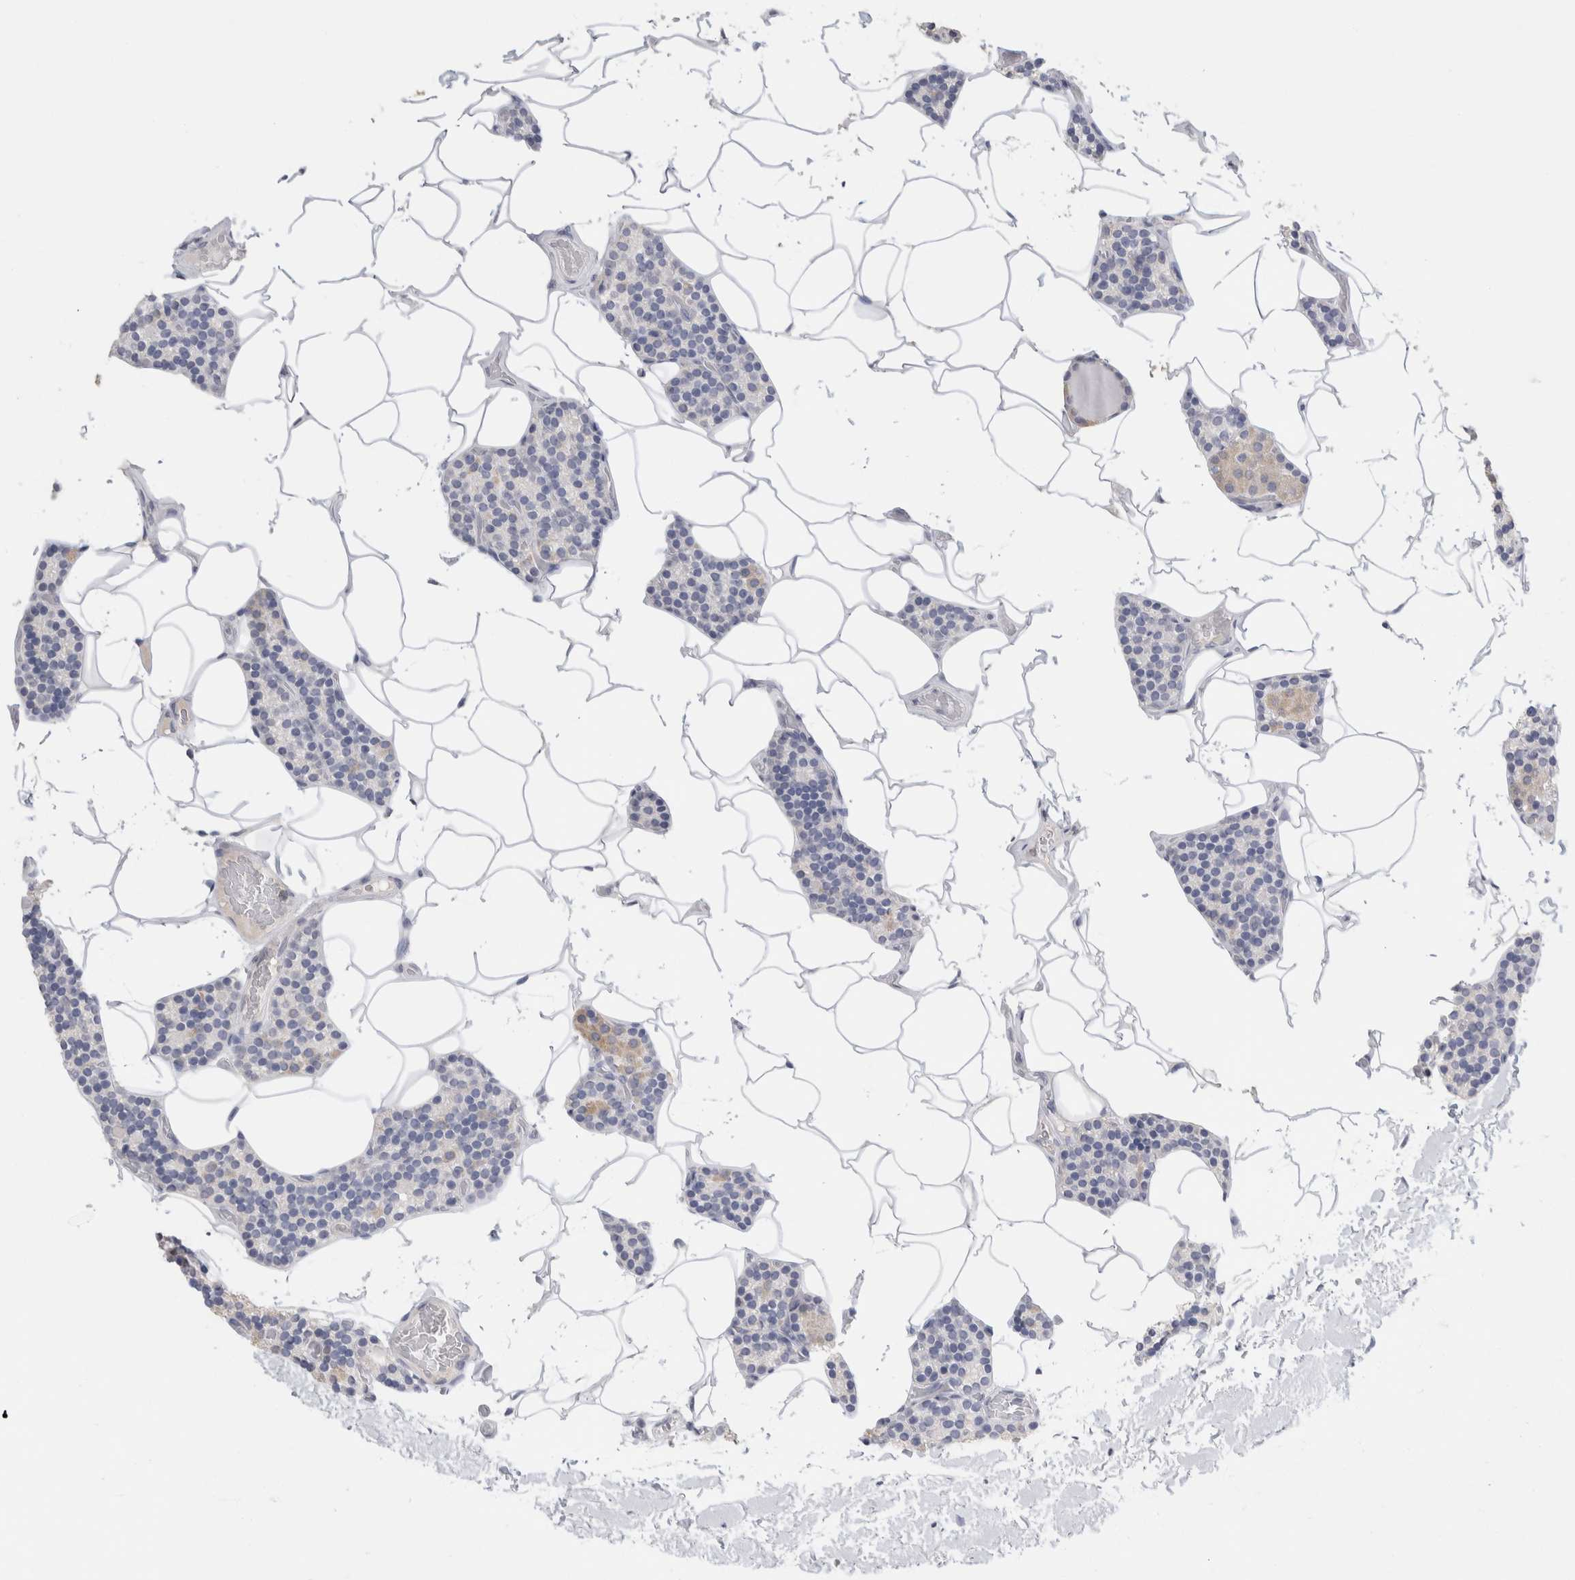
{"staining": {"intensity": "negative", "quantity": "none", "location": "none"}, "tissue": "parathyroid gland", "cell_type": "Glandular cells", "image_type": "normal", "snomed": [{"axis": "morphology", "description": "Normal tissue, NOS"}, {"axis": "topography", "description": "Parathyroid gland"}], "caption": "Glandular cells are negative for protein expression in normal human parathyroid gland. (Stains: DAB (3,3'-diaminobenzidine) immunohistochemistry (IHC) with hematoxylin counter stain, Microscopy: brightfield microscopy at high magnification).", "gene": "LAMP3", "patient": {"sex": "male", "age": 52}}